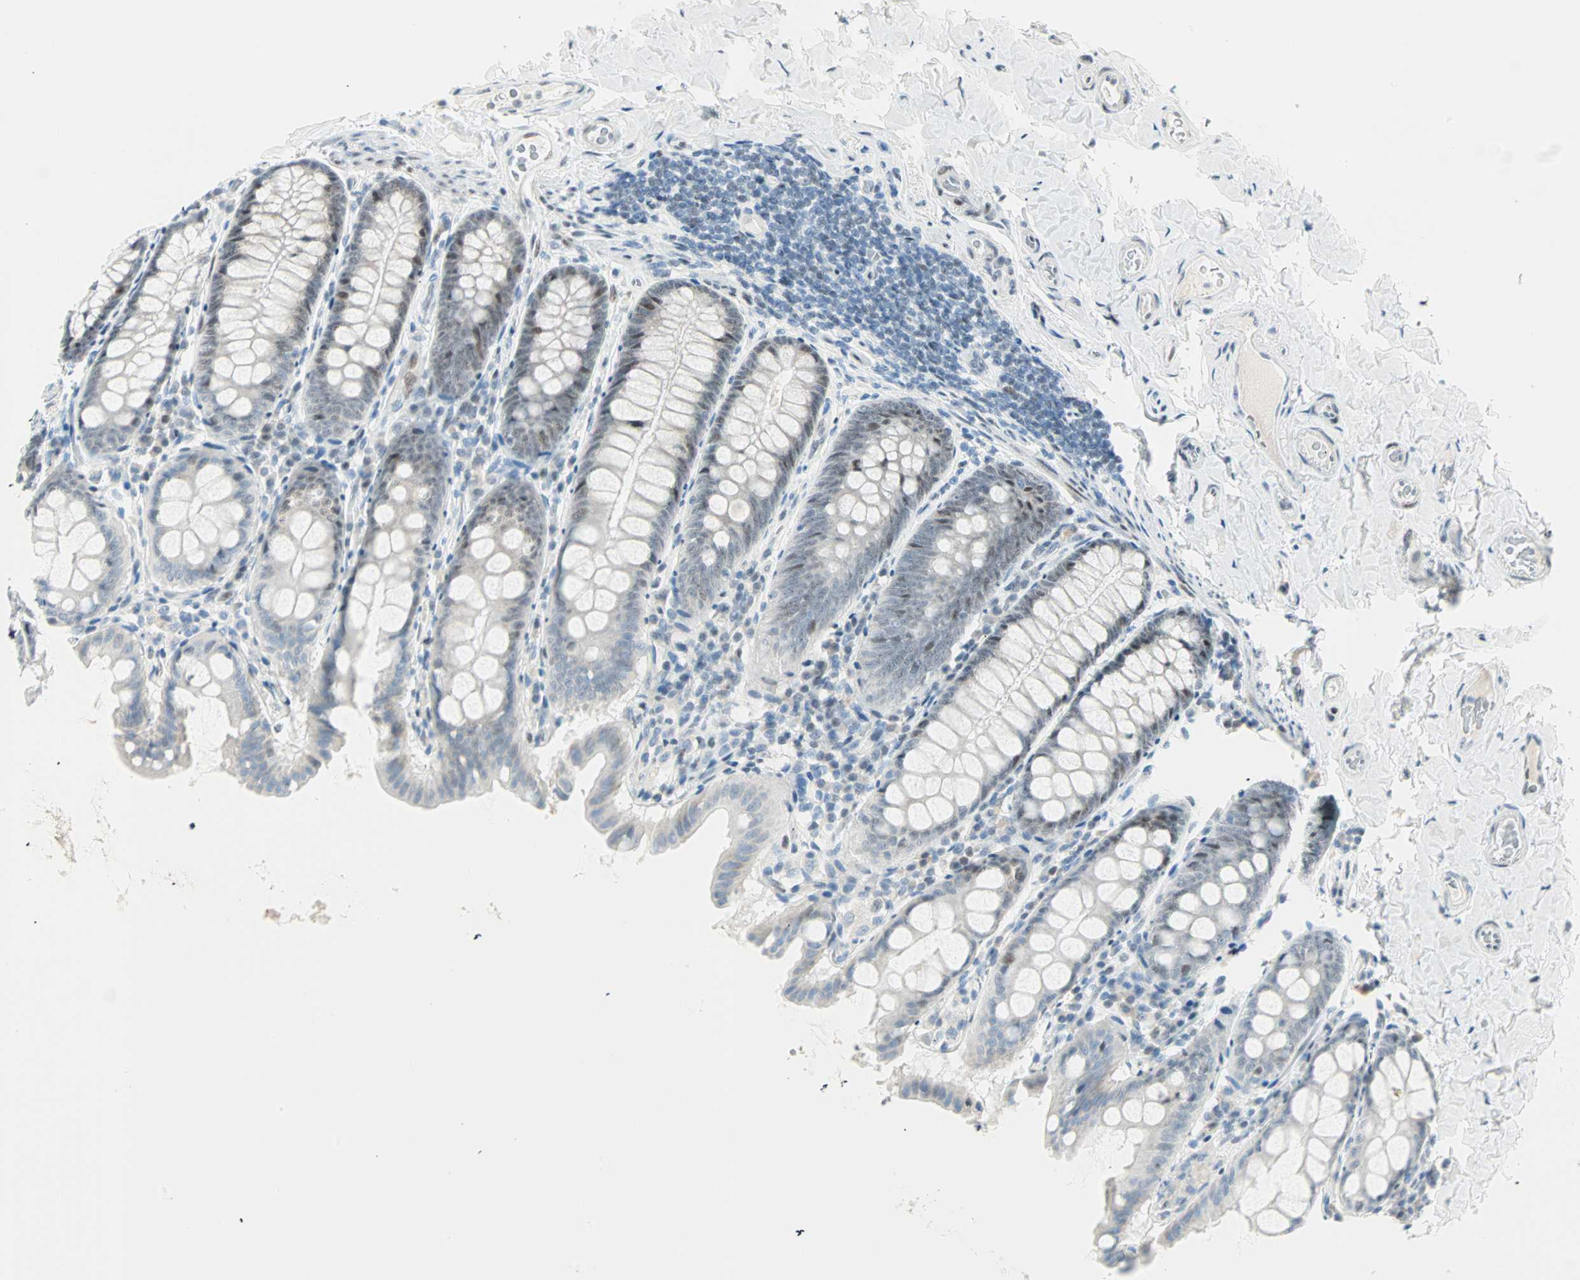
{"staining": {"intensity": "negative", "quantity": "none", "location": "none"}, "tissue": "colon", "cell_type": "Endothelial cells", "image_type": "normal", "snomed": [{"axis": "morphology", "description": "Normal tissue, NOS"}, {"axis": "topography", "description": "Colon"}], "caption": "Immunohistochemical staining of normal colon shows no significant positivity in endothelial cells. (Stains: DAB immunohistochemistry with hematoxylin counter stain, Microscopy: brightfield microscopy at high magnification).", "gene": "PKNOX1", "patient": {"sex": "female", "age": 61}}